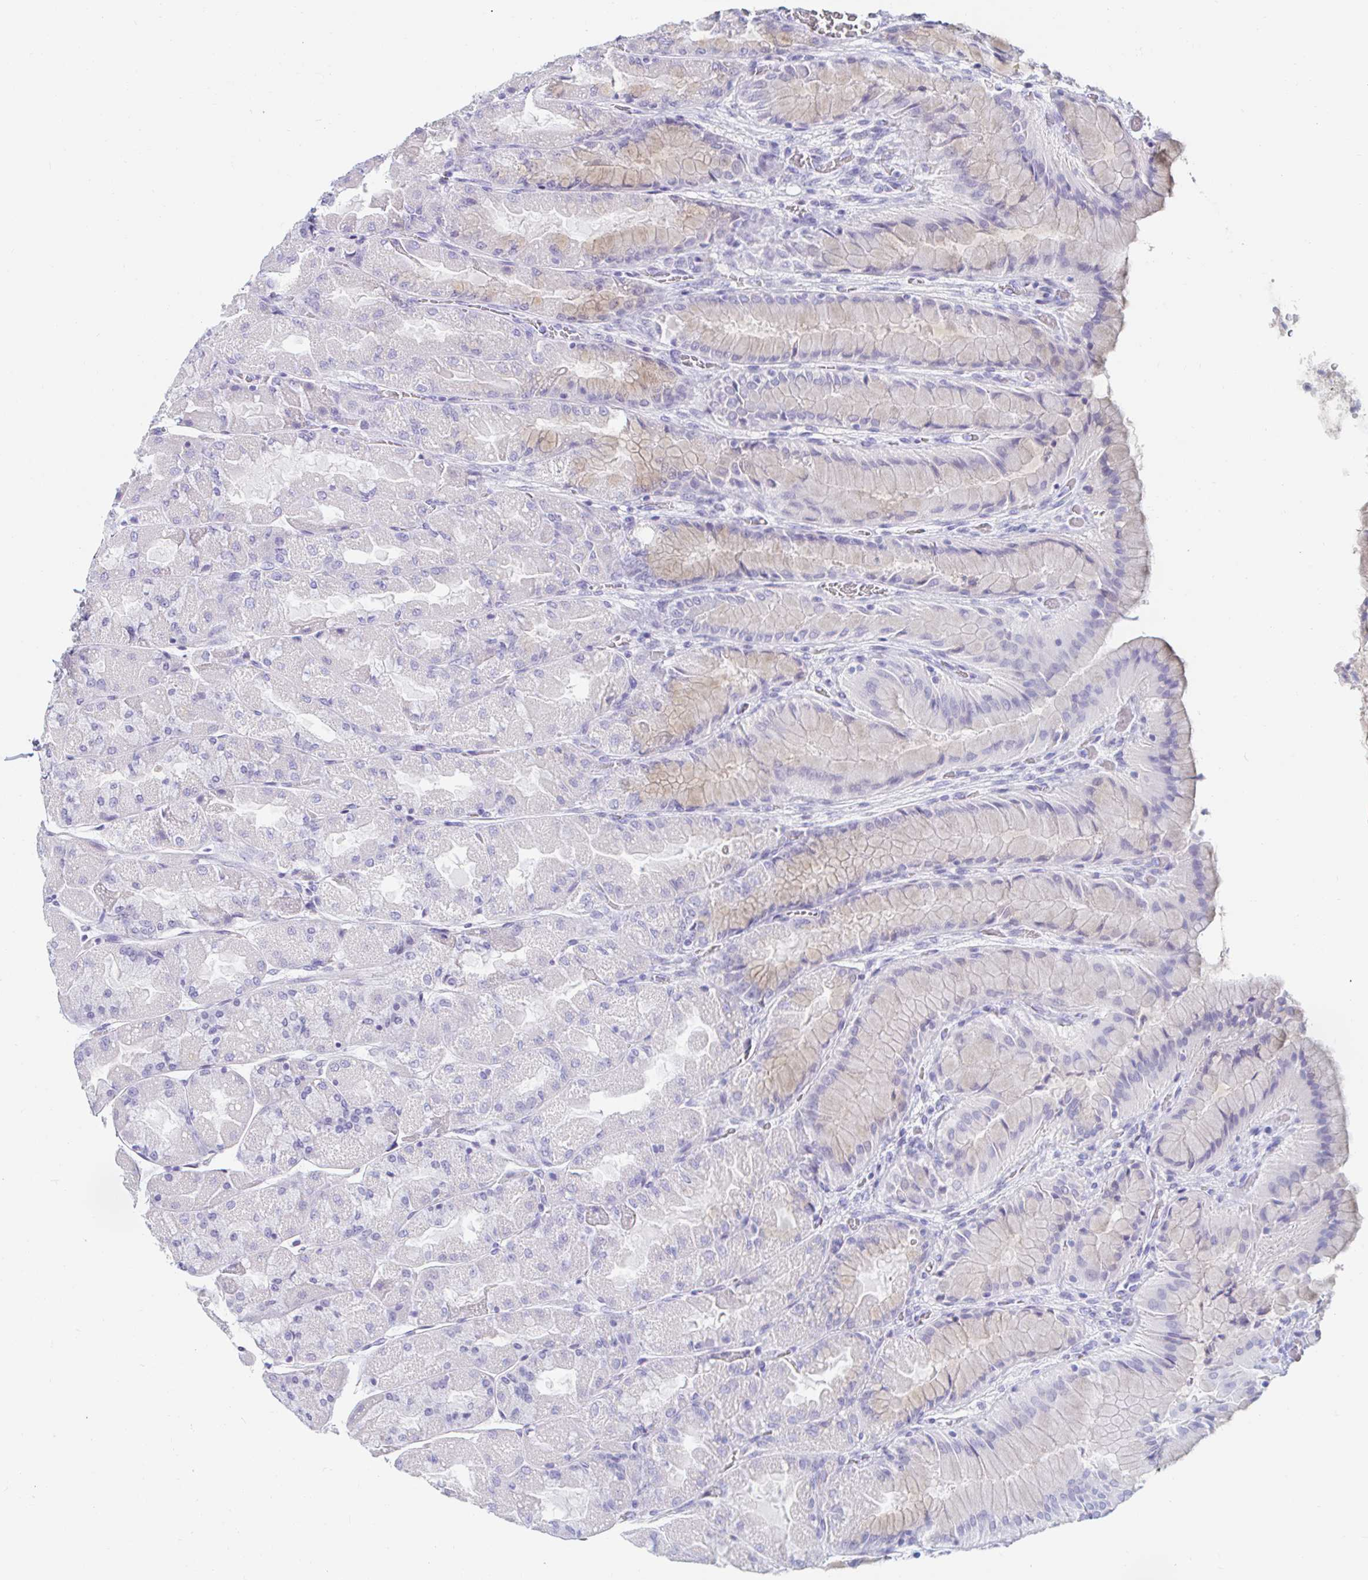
{"staining": {"intensity": "weak", "quantity": "<25%", "location": "cytoplasmic/membranous"}, "tissue": "stomach", "cell_type": "Glandular cells", "image_type": "normal", "snomed": [{"axis": "morphology", "description": "Normal tissue, NOS"}, {"axis": "topography", "description": "Stomach"}], "caption": "IHC image of unremarkable stomach stained for a protein (brown), which reveals no expression in glandular cells. (Stains: DAB IHC with hematoxylin counter stain, Microscopy: brightfield microscopy at high magnification).", "gene": "TEX44", "patient": {"sex": "female", "age": 61}}